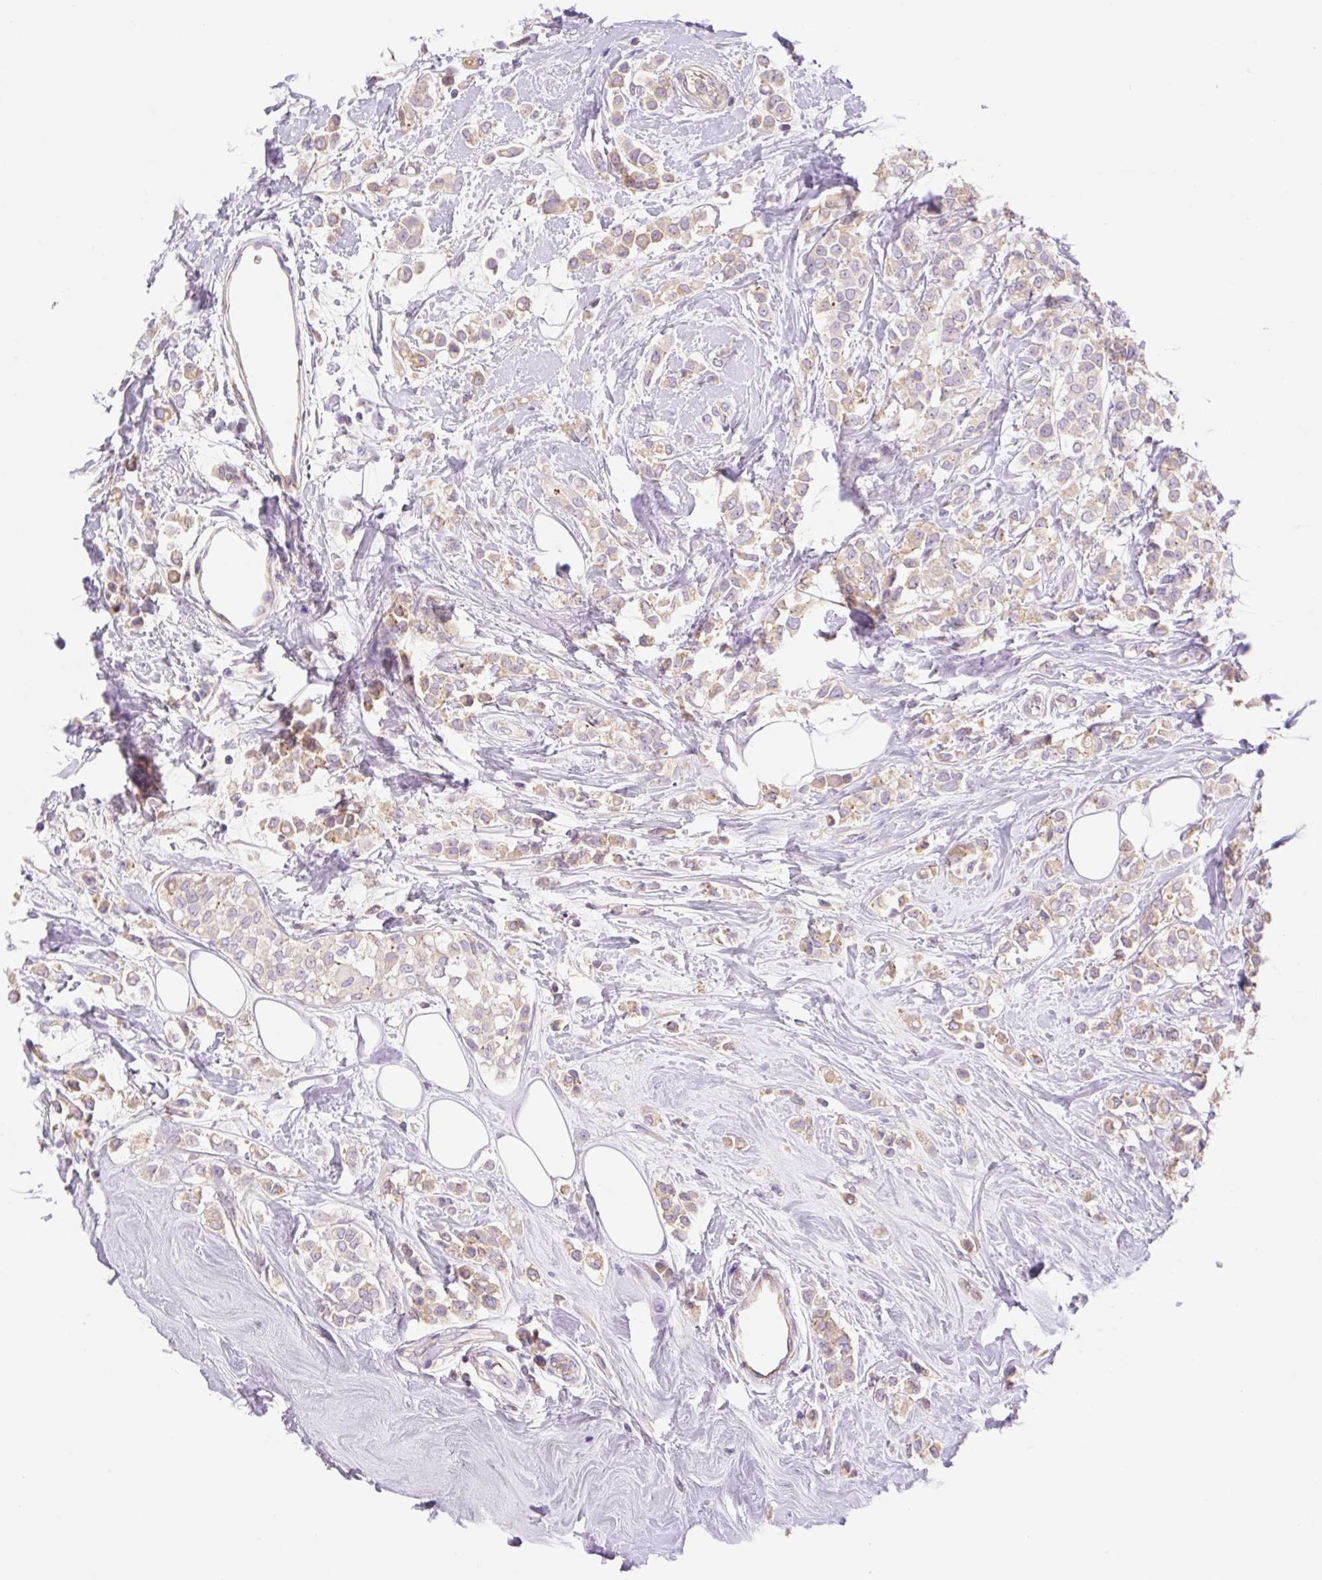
{"staining": {"intensity": "weak", "quantity": "25%-75%", "location": "cytoplasmic/membranous"}, "tissue": "breast cancer", "cell_type": "Tumor cells", "image_type": "cancer", "snomed": [{"axis": "morphology", "description": "Lobular carcinoma"}, {"axis": "topography", "description": "Breast"}], "caption": "Weak cytoplasmic/membranous staining for a protein is seen in approximately 25%-75% of tumor cells of breast cancer (lobular carcinoma) using IHC.", "gene": "DENND5A", "patient": {"sex": "female", "age": 68}}